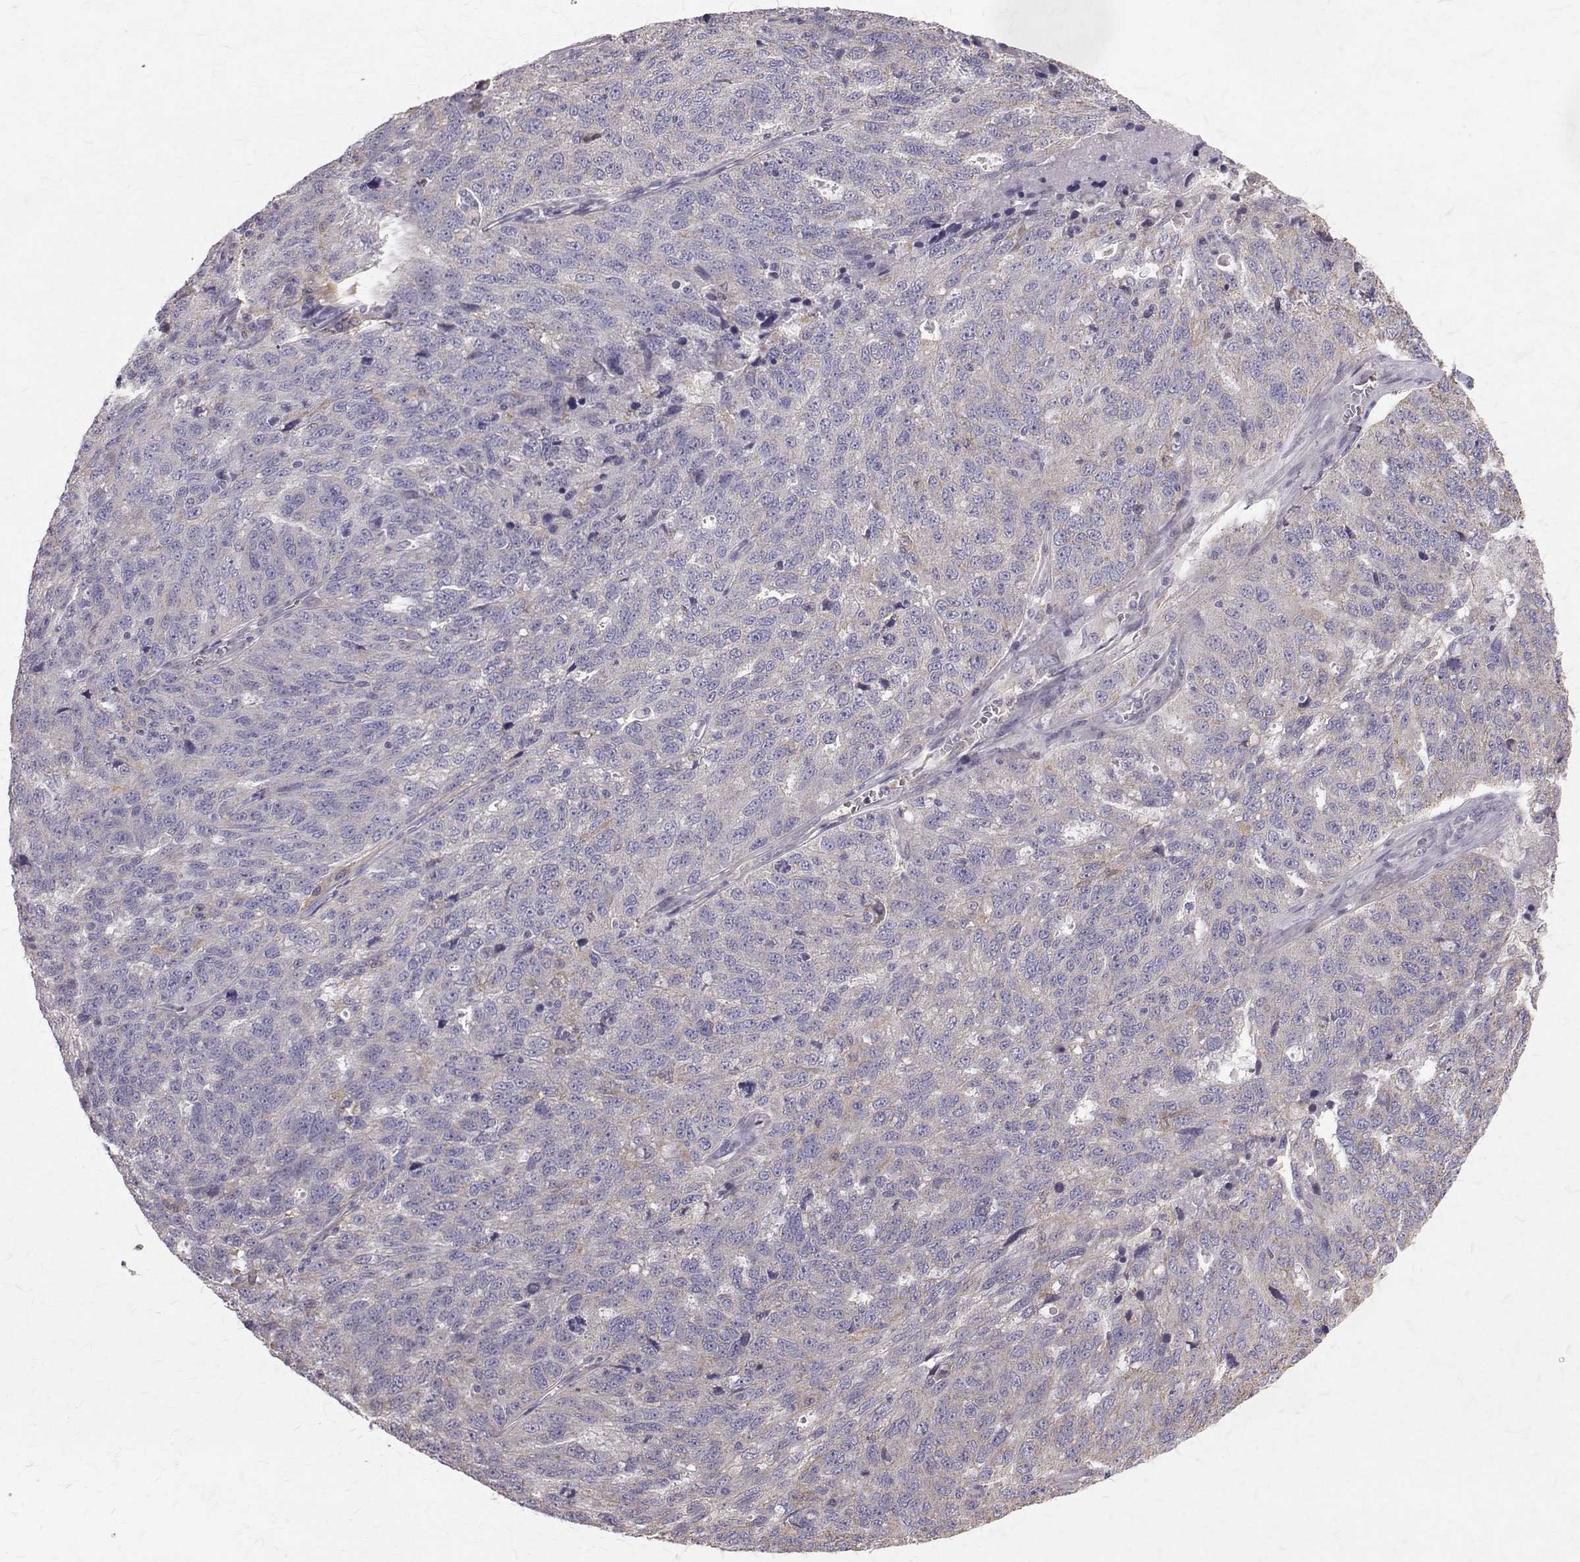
{"staining": {"intensity": "negative", "quantity": "none", "location": "none"}, "tissue": "ovarian cancer", "cell_type": "Tumor cells", "image_type": "cancer", "snomed": [{"axis": "morphology", "description": "Cystadenocarcinoma, serous, NOS"}, {"axis": "topography", "description": "Ovary"}], "caption": "Serous cystadenocarcinoma (ovarian) was stained to show a protein in brown. There is no significant expression in tumor cells. (DAB immunohistochemistry (IHC) with hematoxylin counter stain).", "gene": "CCDC89", "patient": {"sex": "female", "age": 71}}